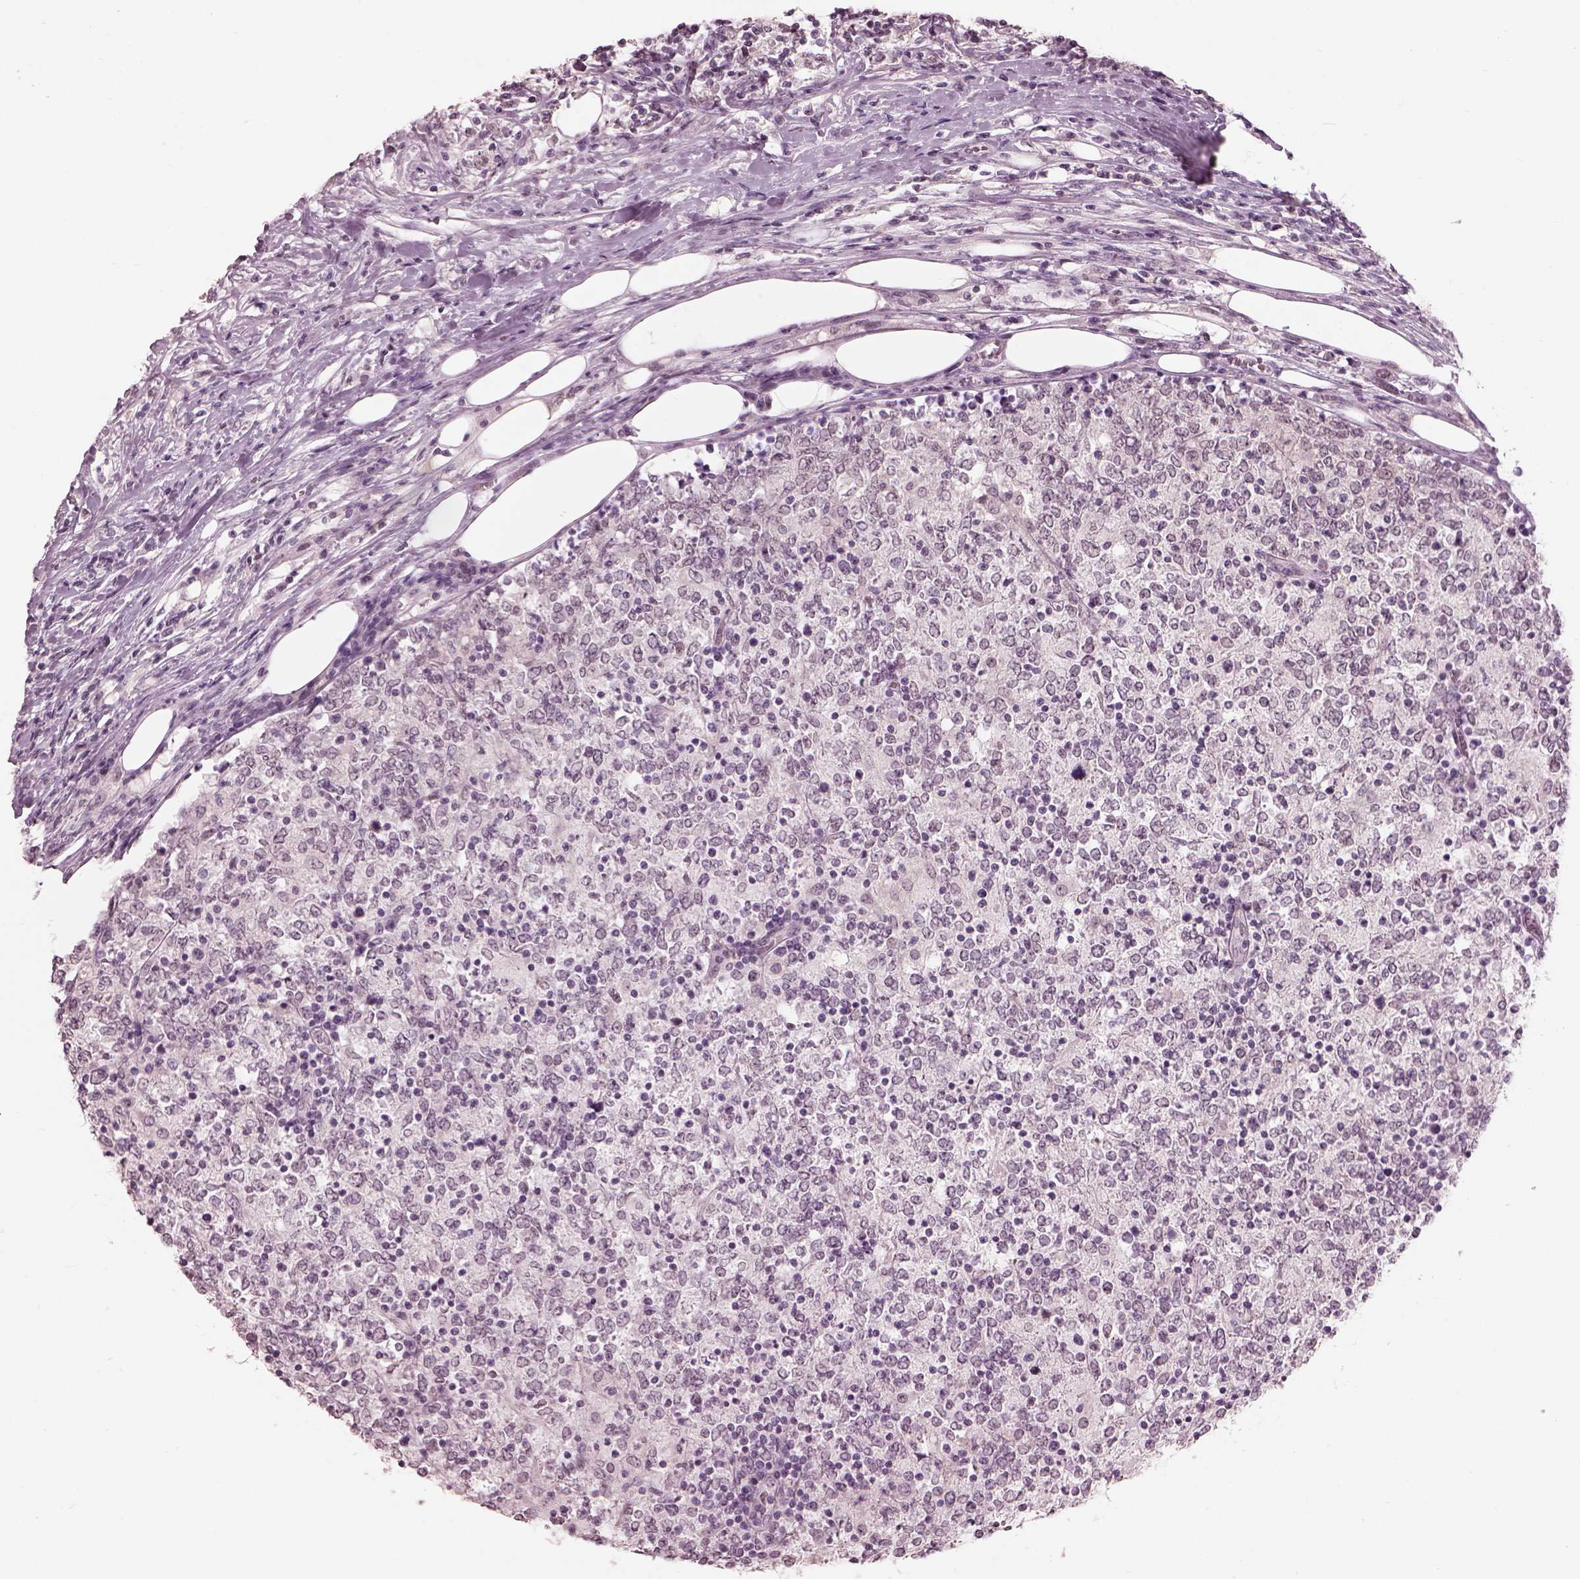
{"staining": {"intensity": "negative", "quantity": "none", "location": "none"}, "tissue": "lymphoma", "cell_type": "Tumor cells", "image_type": "cancer", "snomed": [{"axis": "morphology", "description": "Malignant lymphoma, non-Hodgkin's type, High grade"}, {"axis": "topography", "description": "Lymph node"}], "caption": "Malignant lymphoma, non-Hodgkin's type (high-grade) stained for a protein using immunohistochemistry (IHC) exhibits no staining tumor cells.", "gene": "GARIN4", "patient": {"sex": "female", "age": 84}}